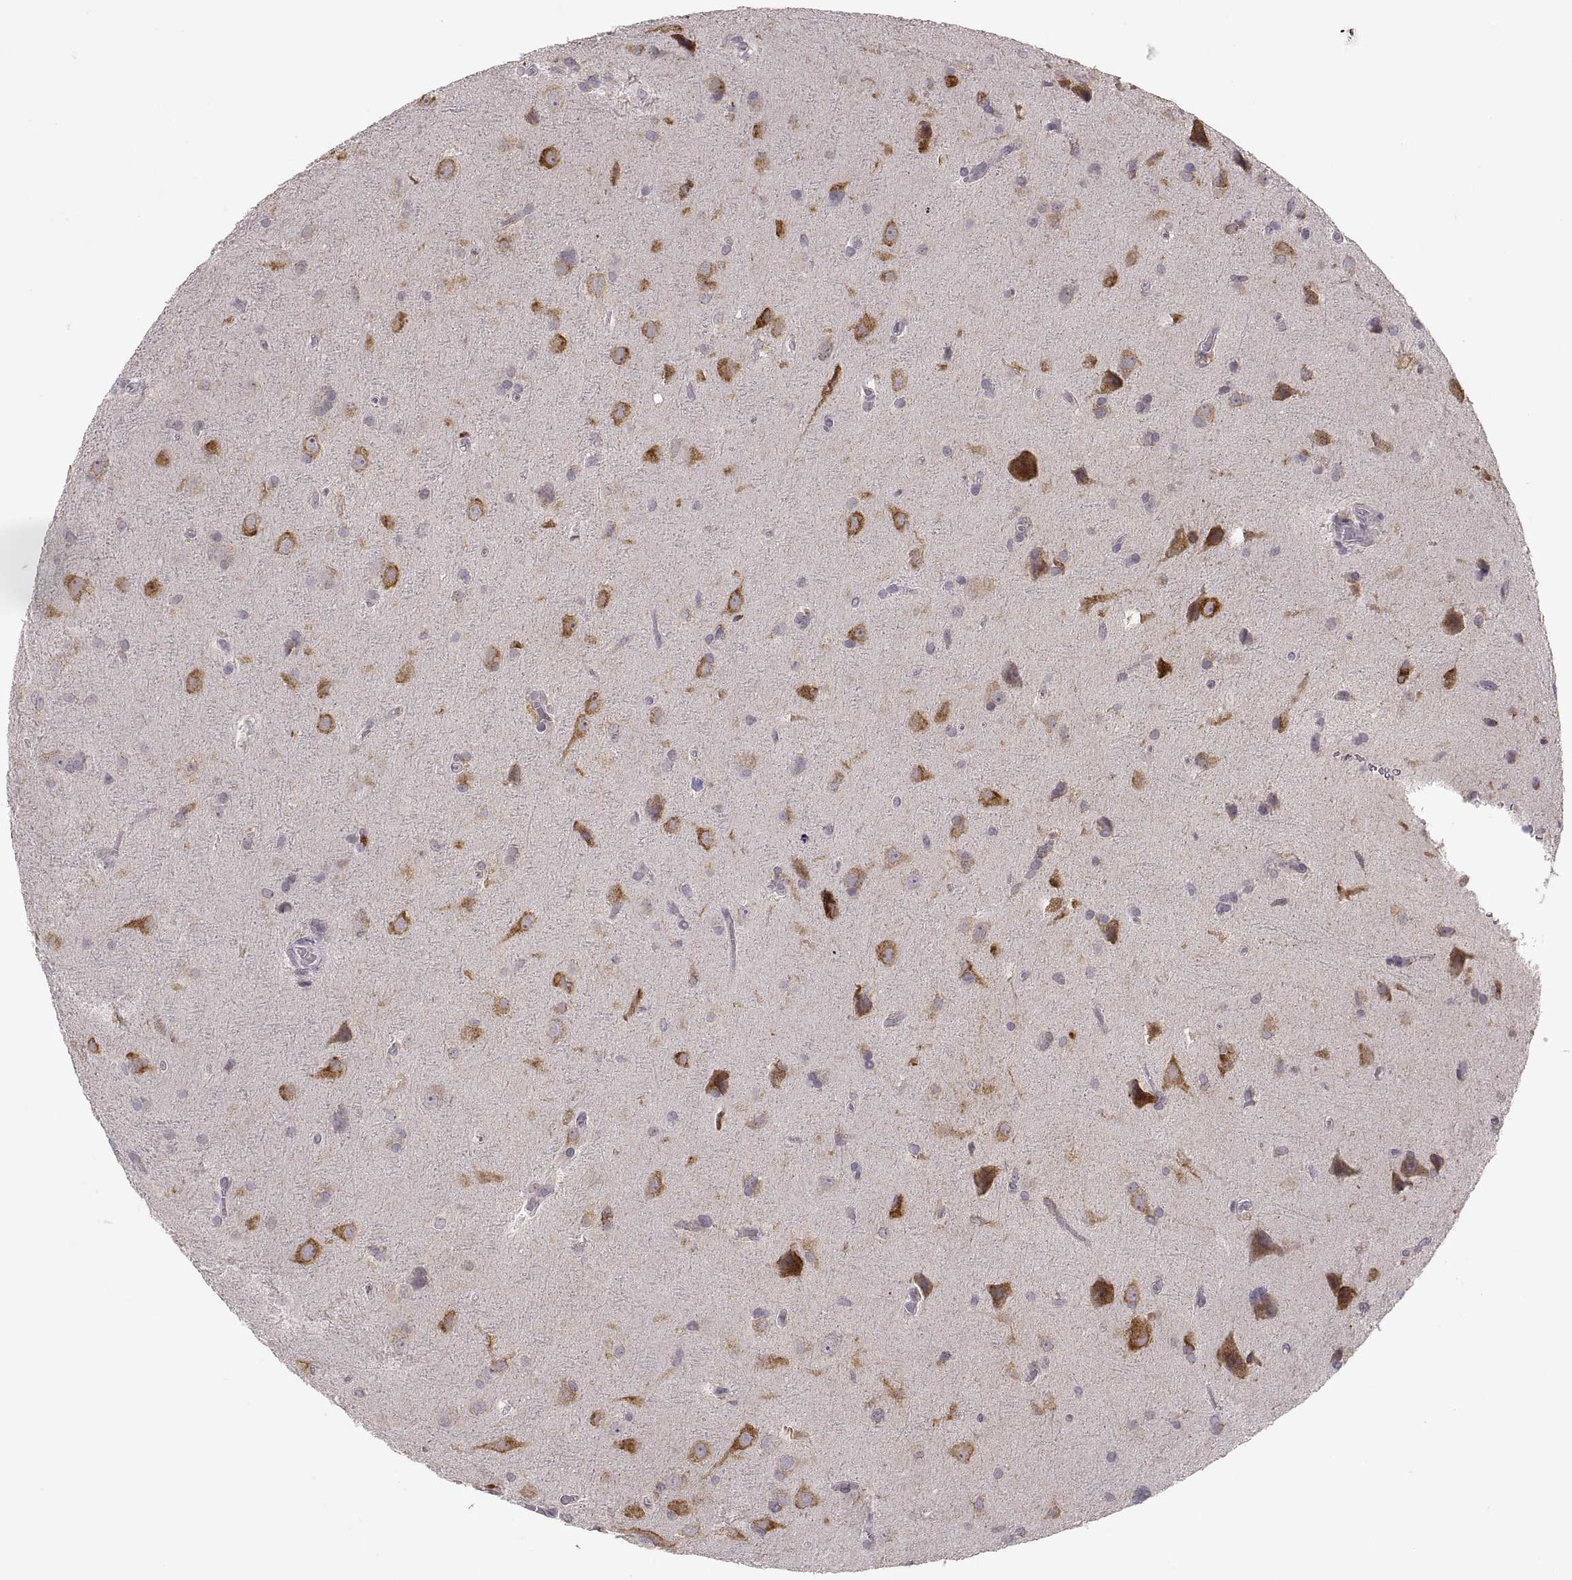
{"staining": {"intensity": "negative", "quantity": "none", "location": "none"}, "tissue": "glioma", "cell_type": "Tumor cells", "image_type": "cancer", "snomed": [{"axis": "morphology", "description": "Glioma, malignant, Low grade"}, {"axis": "topography", "description": "Brain"}], "caption": "Micrograph shows no protein staining in tumor cells of glioma tissue. The staining was performed using DAB to visualize the protein expression in brown, while the nuclei were stained in blue with hematoxylin (Magnification: 20x).", "gene": "HMGCR", "patient": {"sex": "male", "age": 58}}